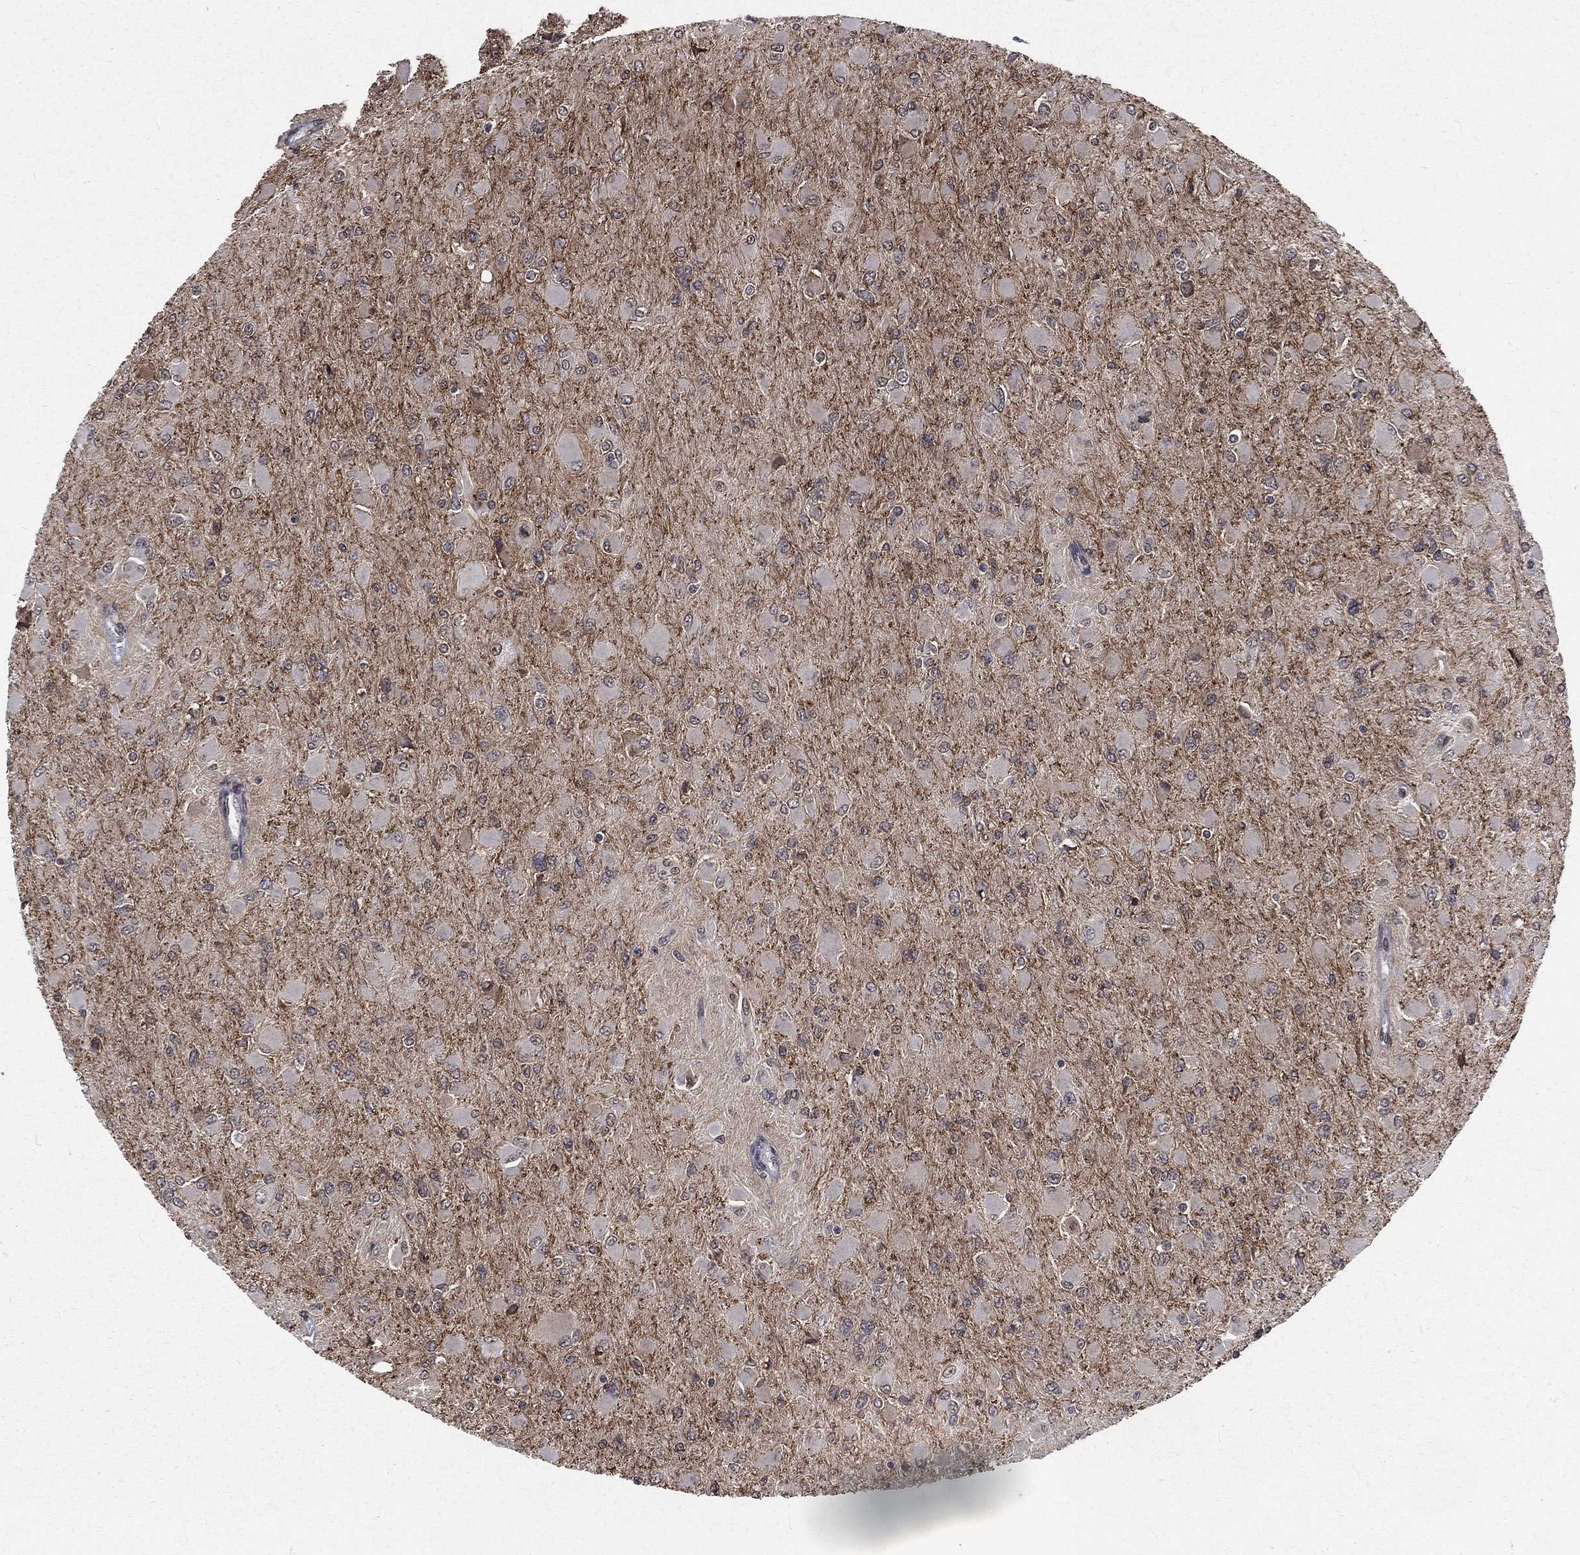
{"staining": {"intensity": "negative", "quantity": "none", "location": "none"}, "tissue": "glioma", "cell_type": "Tumor cells", "image_type": "cancer", "snomed": [{"axis": "morphology", "description": "Glioma, malignant, High grade"}, {"axis": "topography", "description": "Cerebral cortex"}], "caption": "Immunohistochemistry (IHC) photomicrograph of neoplastic tissue: high-grade glioma (malignant) stained with DAB demonstrates no significant protein expression in tumor cells.", "gene": "BASP1", "patient": {"sex": "female", "age": 36}}